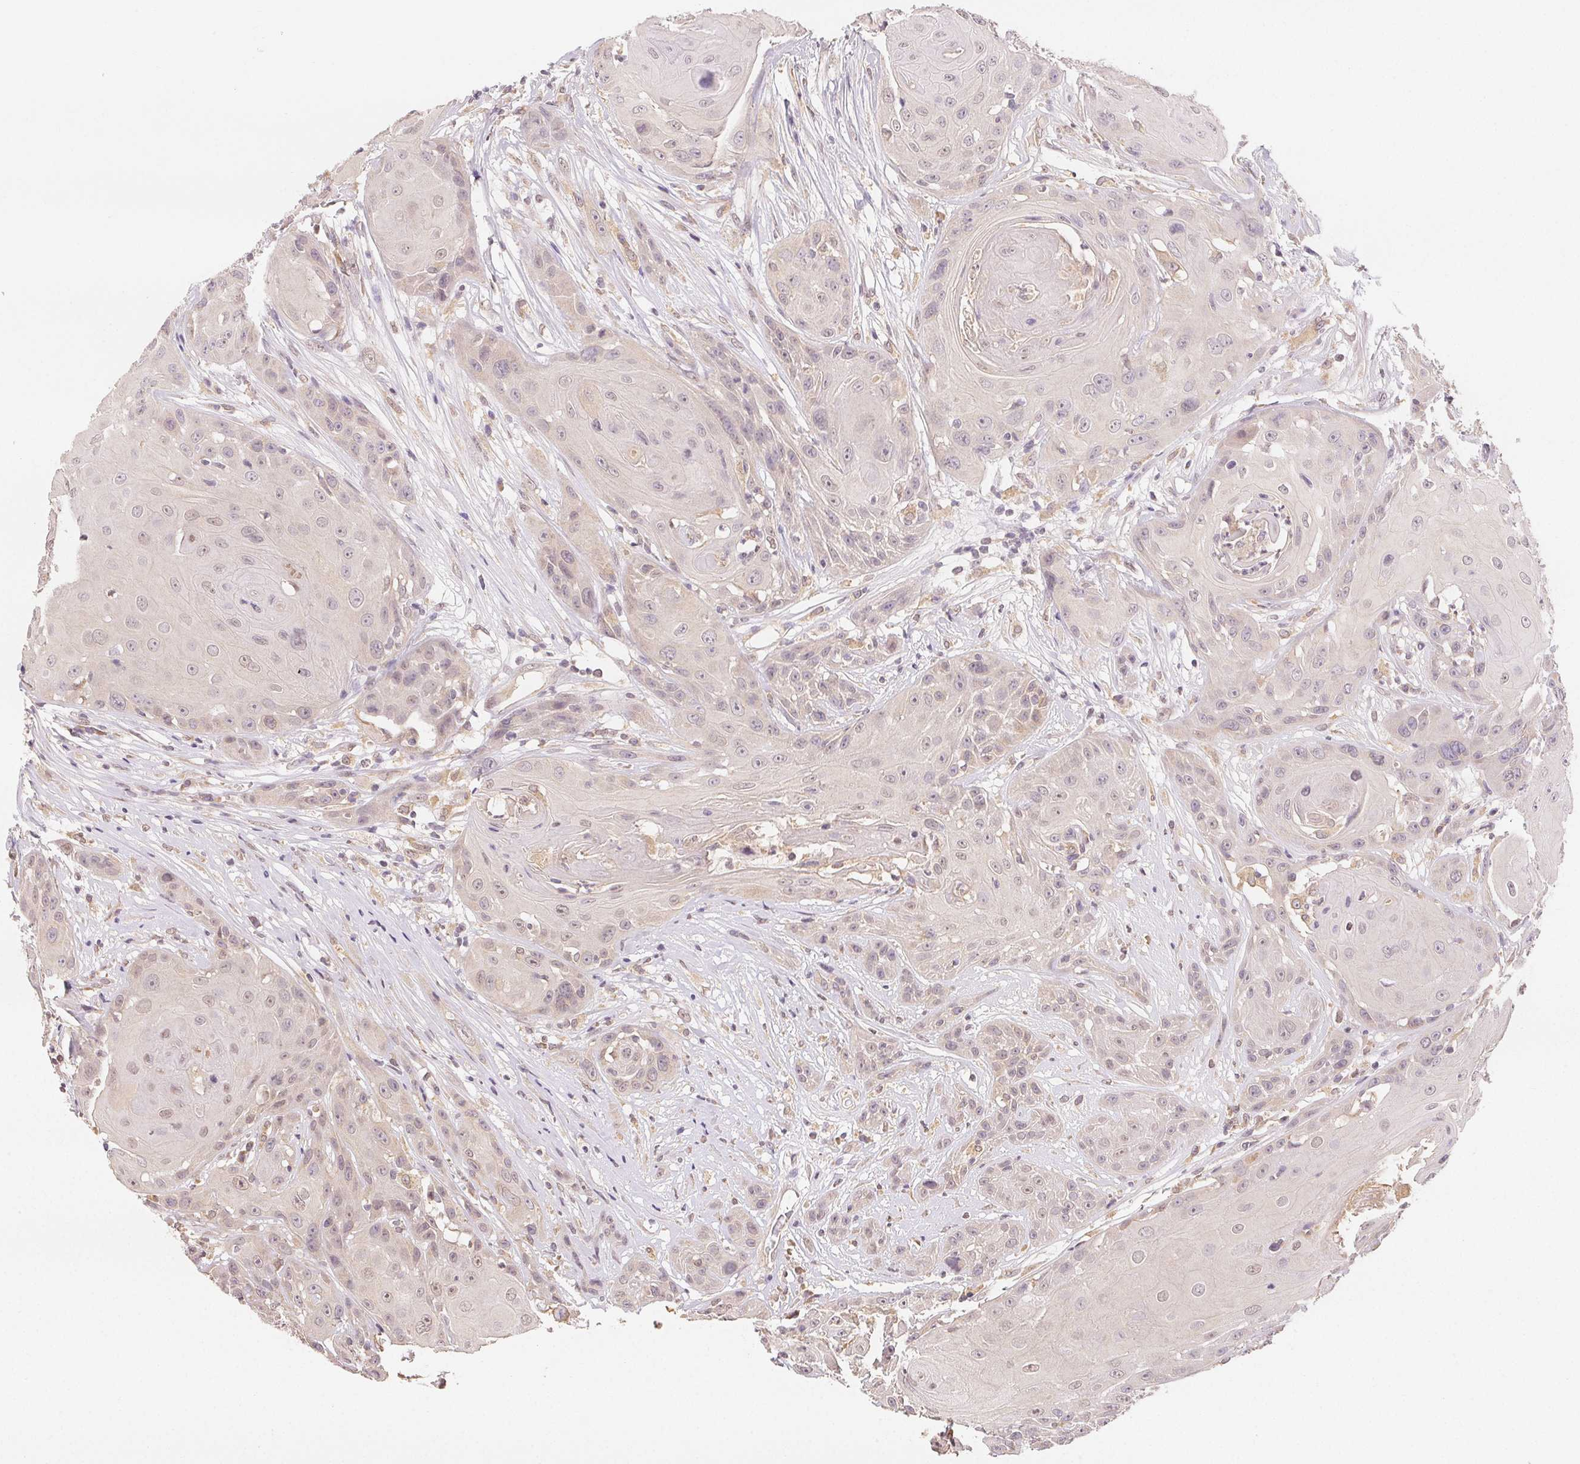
{"staining": {"intensity": "negative", "quantity": "none", "location": "none"}, "tissue": "head and neck cancer", "cell_type": "Tumor cells", "image_type": "cancer", "snomed": [{"axis": "morphology", "description": "Squamous cell carcinoma, NOS"}, {"axis": "topography", "description": "Skin"}, {"axis": "topography", "description": "Head-Neck"}], "caption": "Immunohistochemical staining of human head and neck cancer exhibits no significant staining in tumor cells. (DAB (3,3'-diaminobenzidine) immunohistochemistry (IHC) visualized using brightfield microscopy, high magnification).", "gene": "SEZ6L2", "patient": {"sex": "male", "age": 80}}